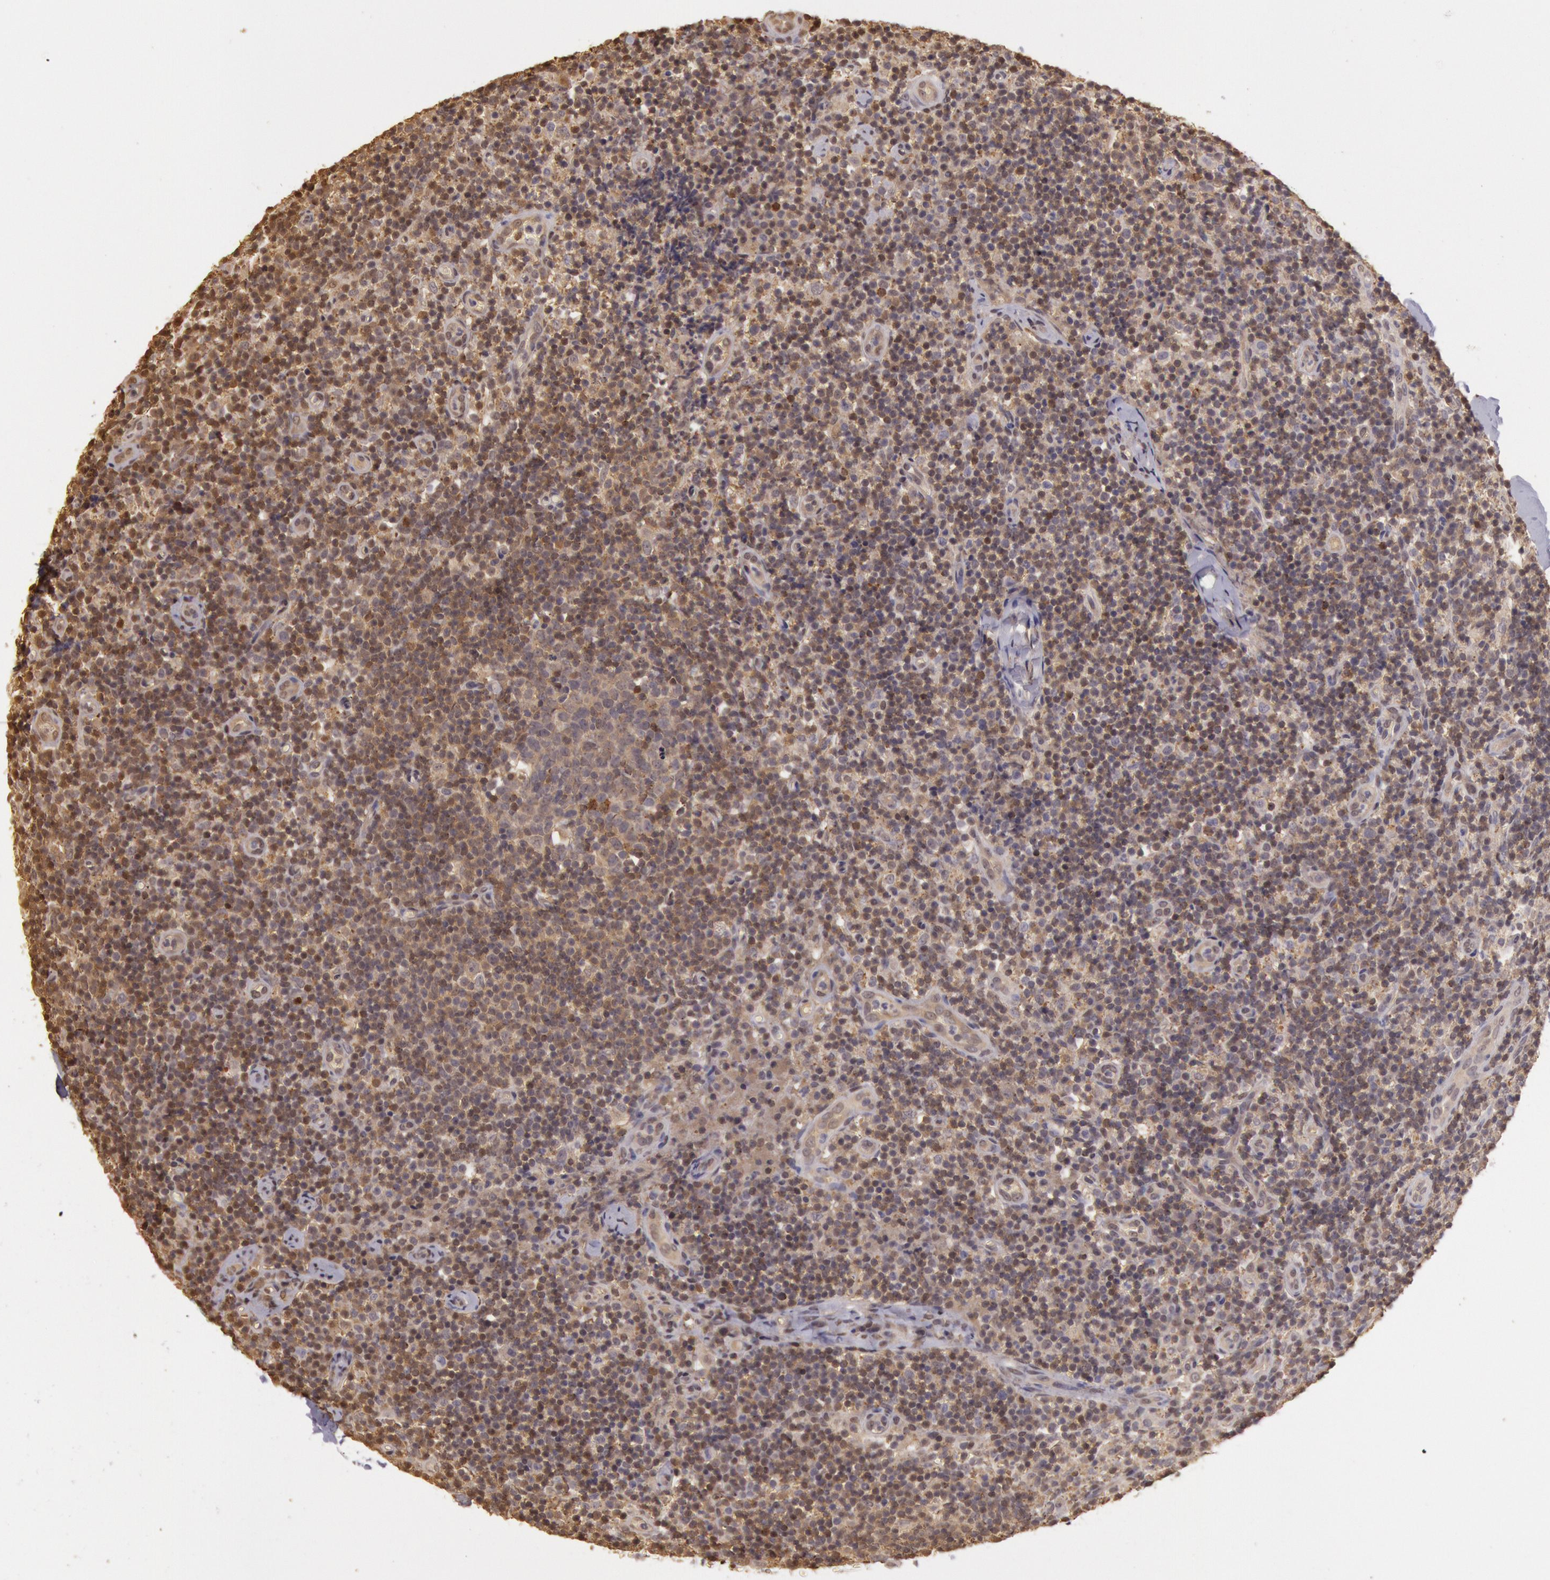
{"staining": {"intensity": "moderate", "quantity": "<25%", "location": "nuclear"}, "tissue": "lymph node", "cell_type": "Germinal center cells", "image_type": "normal", "snomed": [{"axis": "morphology", "description": "Normal tissue, NOS"}, {"axis": "morphology", "description": "Inflammation, NOS"}, {"axis": "topography", "description": "Lymph node"}], "caption": "Lymph node stained with immunohistochemistry demonstrates moderate nuclear staining in approximately <25% of germinal center cells. (DAB IHC, brown staining for protein, blue staining for nuclei).", "gene": "SOD1", "patient": {"sex": "male", "age": 46}}